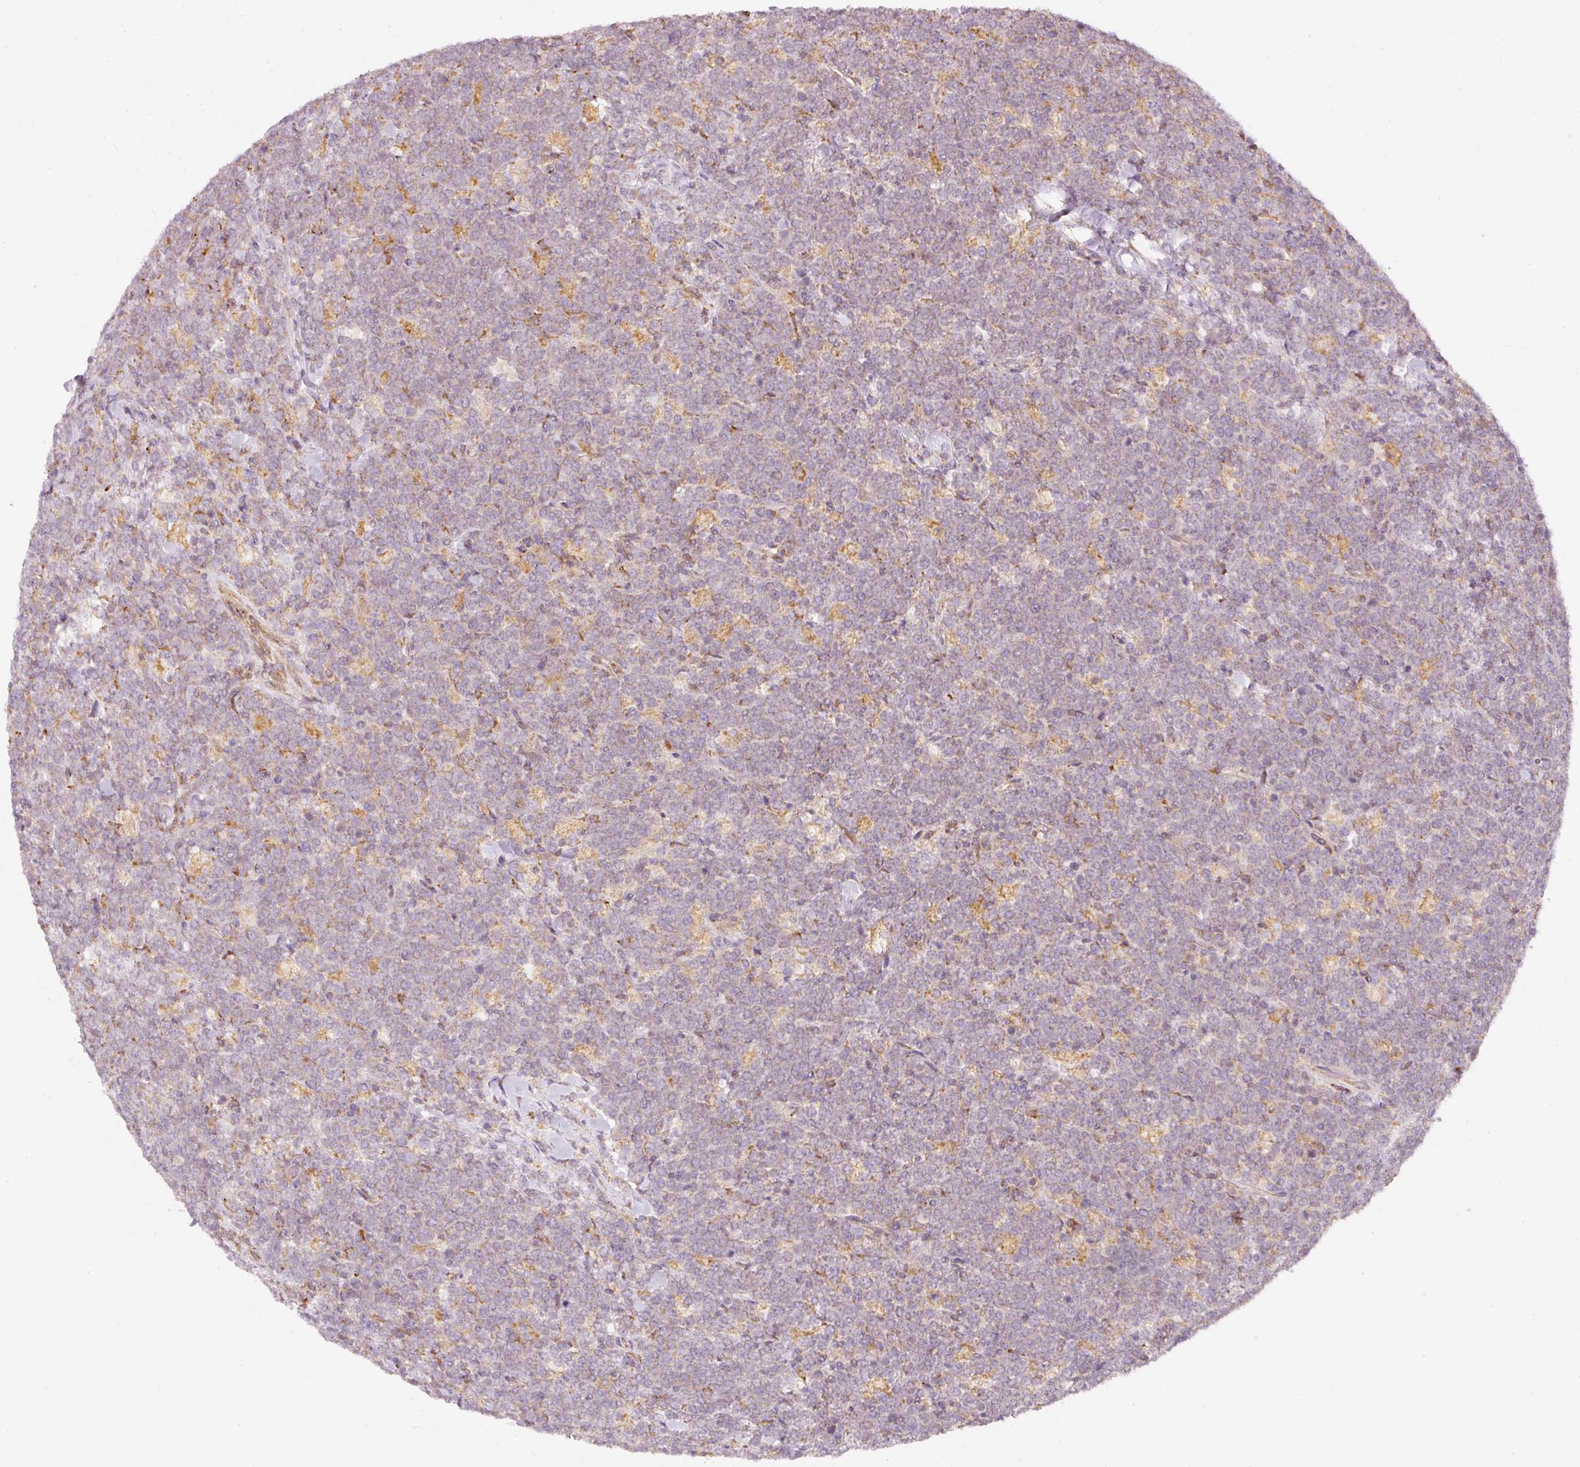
{"staining": {"intensity": "weak", "quantity": "<25%", "location": "cytoplasmic/membranous"}, "tissue": "lymphoma", "cell_type": "Tumor cells", "image_type": "cancer", "snomed": [{"axis": "morphology", "description": "Malignant lymphoma, non-Hodgkin's type, High grade"}, {"axis": "topography", "description": "Small intestine"}], "caption": "Image shows no significant protein staining in tumor cells of high-grade malignant lymphoma, non-Hodgkin's type.", "gene": "SNAPC5", "patient": {"sex": "male", "age": 8}}